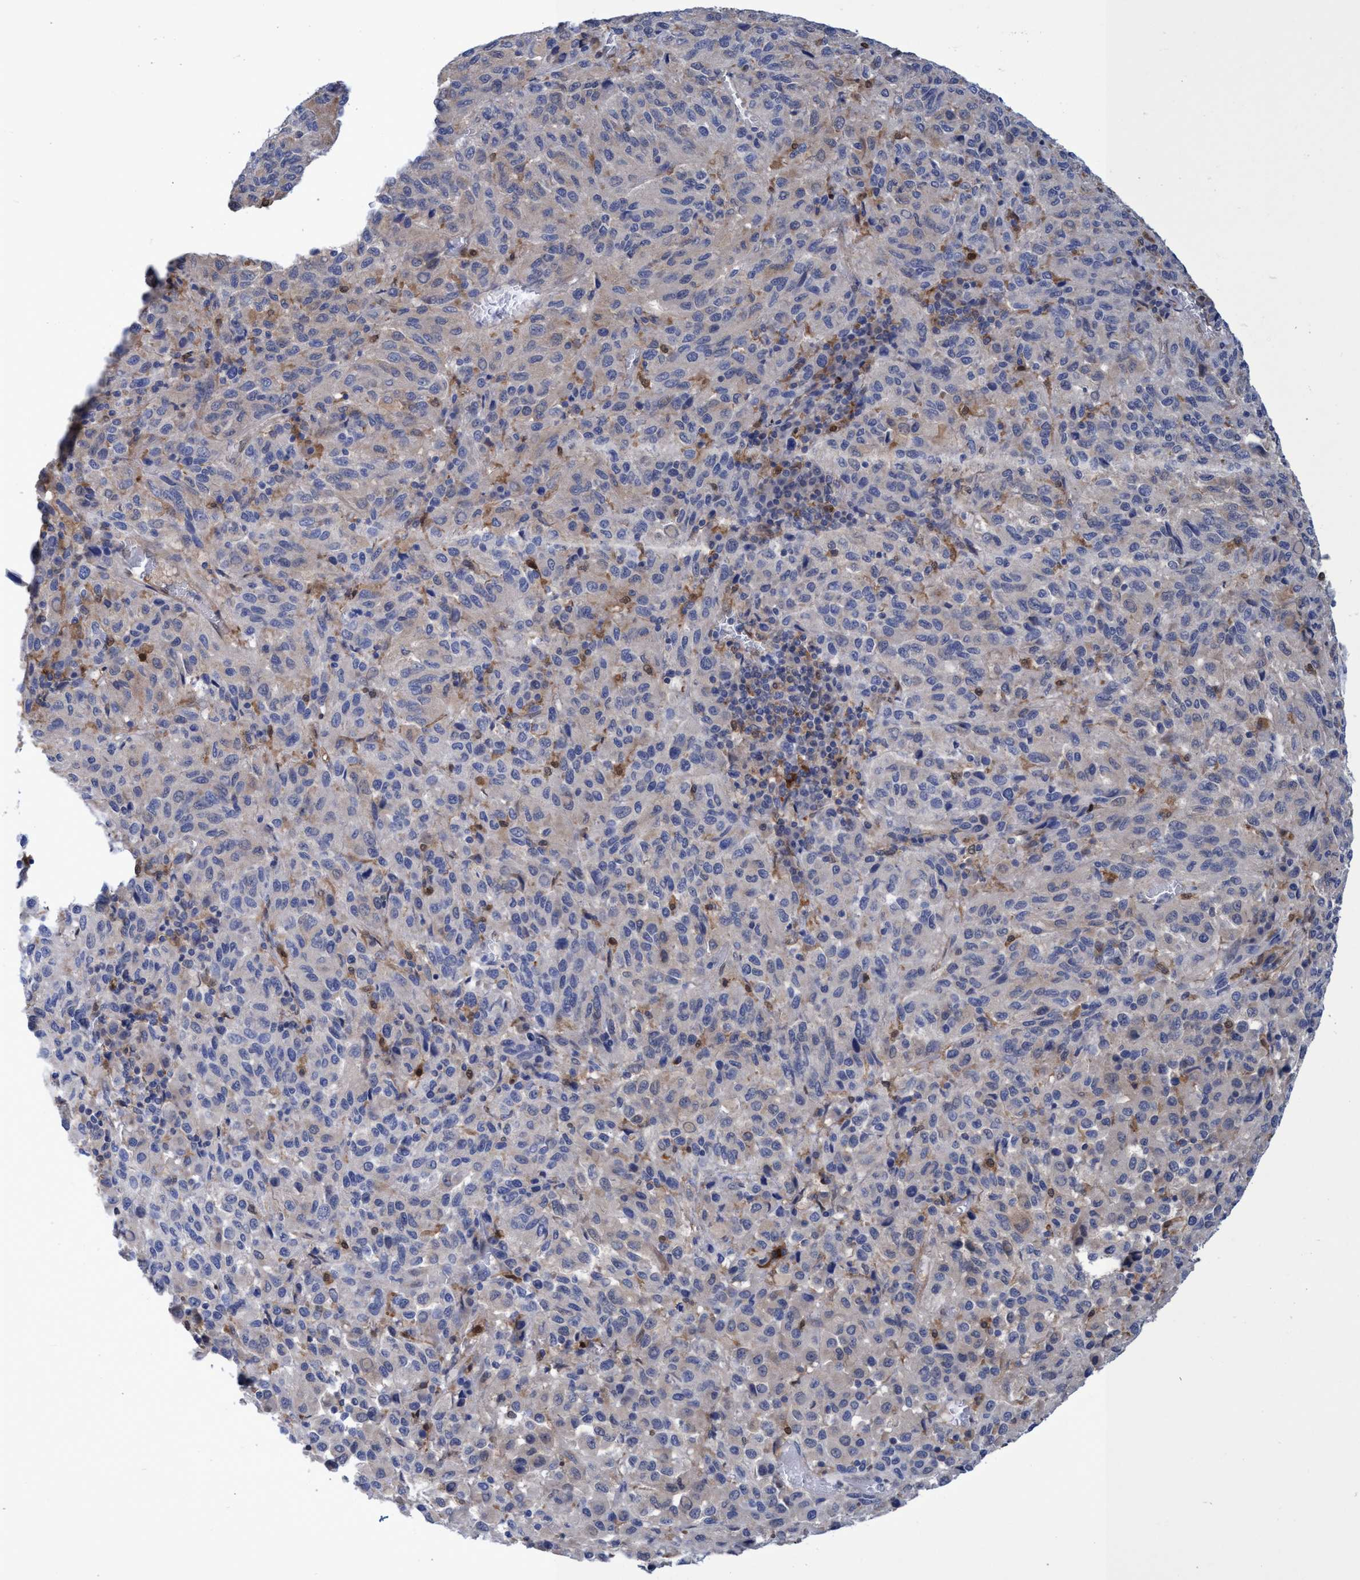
{"staining": {"intensity": "weak", "quantity": "<25%", "location": "cytoplasmic/membranous"}, "tissue": "melanoma", "cell_type": "Tumor cells", "image_type": "cancer", "snomed": [{"axis": "morphology", "description": "Malignant melanoma, Metastatic site"}, {"axis": "topography", "description": "Lung"}], "caption": "Immunohistochemistry micrograph of neoplastic tissue: melanoma stained with DAB (3,3'-diaminobenzidine) reveals no significant protein staining in tumor cells.", "gene": "PNPO", "patient": {"sex": "male", "age": 64}}